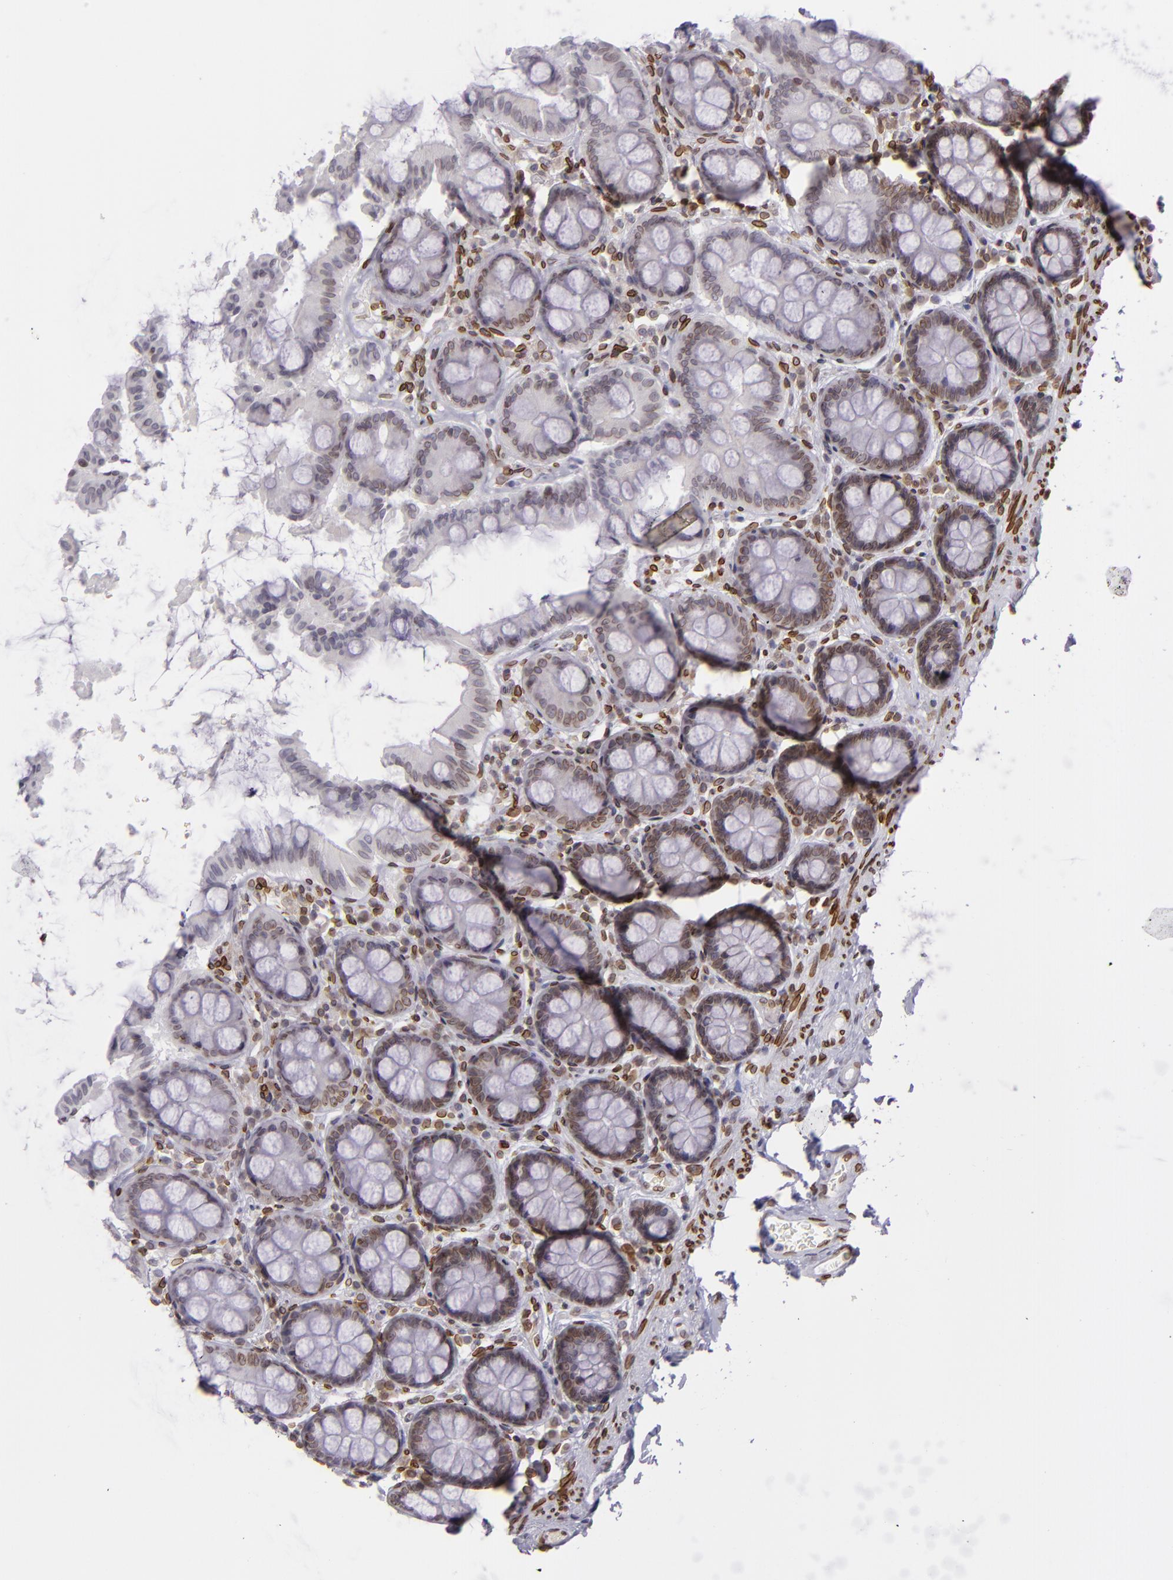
{"staining": {"intensity": "moderate", "quantity": ">75%", "location": "nuclear"}, "tissue": "colon", "cell_type": "Endothelial cells", "image_type": "normal", "snomed": [{"axis": "morphology", "description": "Normal tissue, NOS"}, {"axis": "topography", "description": "Colon"}], "caption": "Endothelial cells exhibit medium levels of moderate nuclear expression in about >75% of cells in unremarkable colon.", "gene": "EMD", "patient": {"sex": "female", "age": 61}}